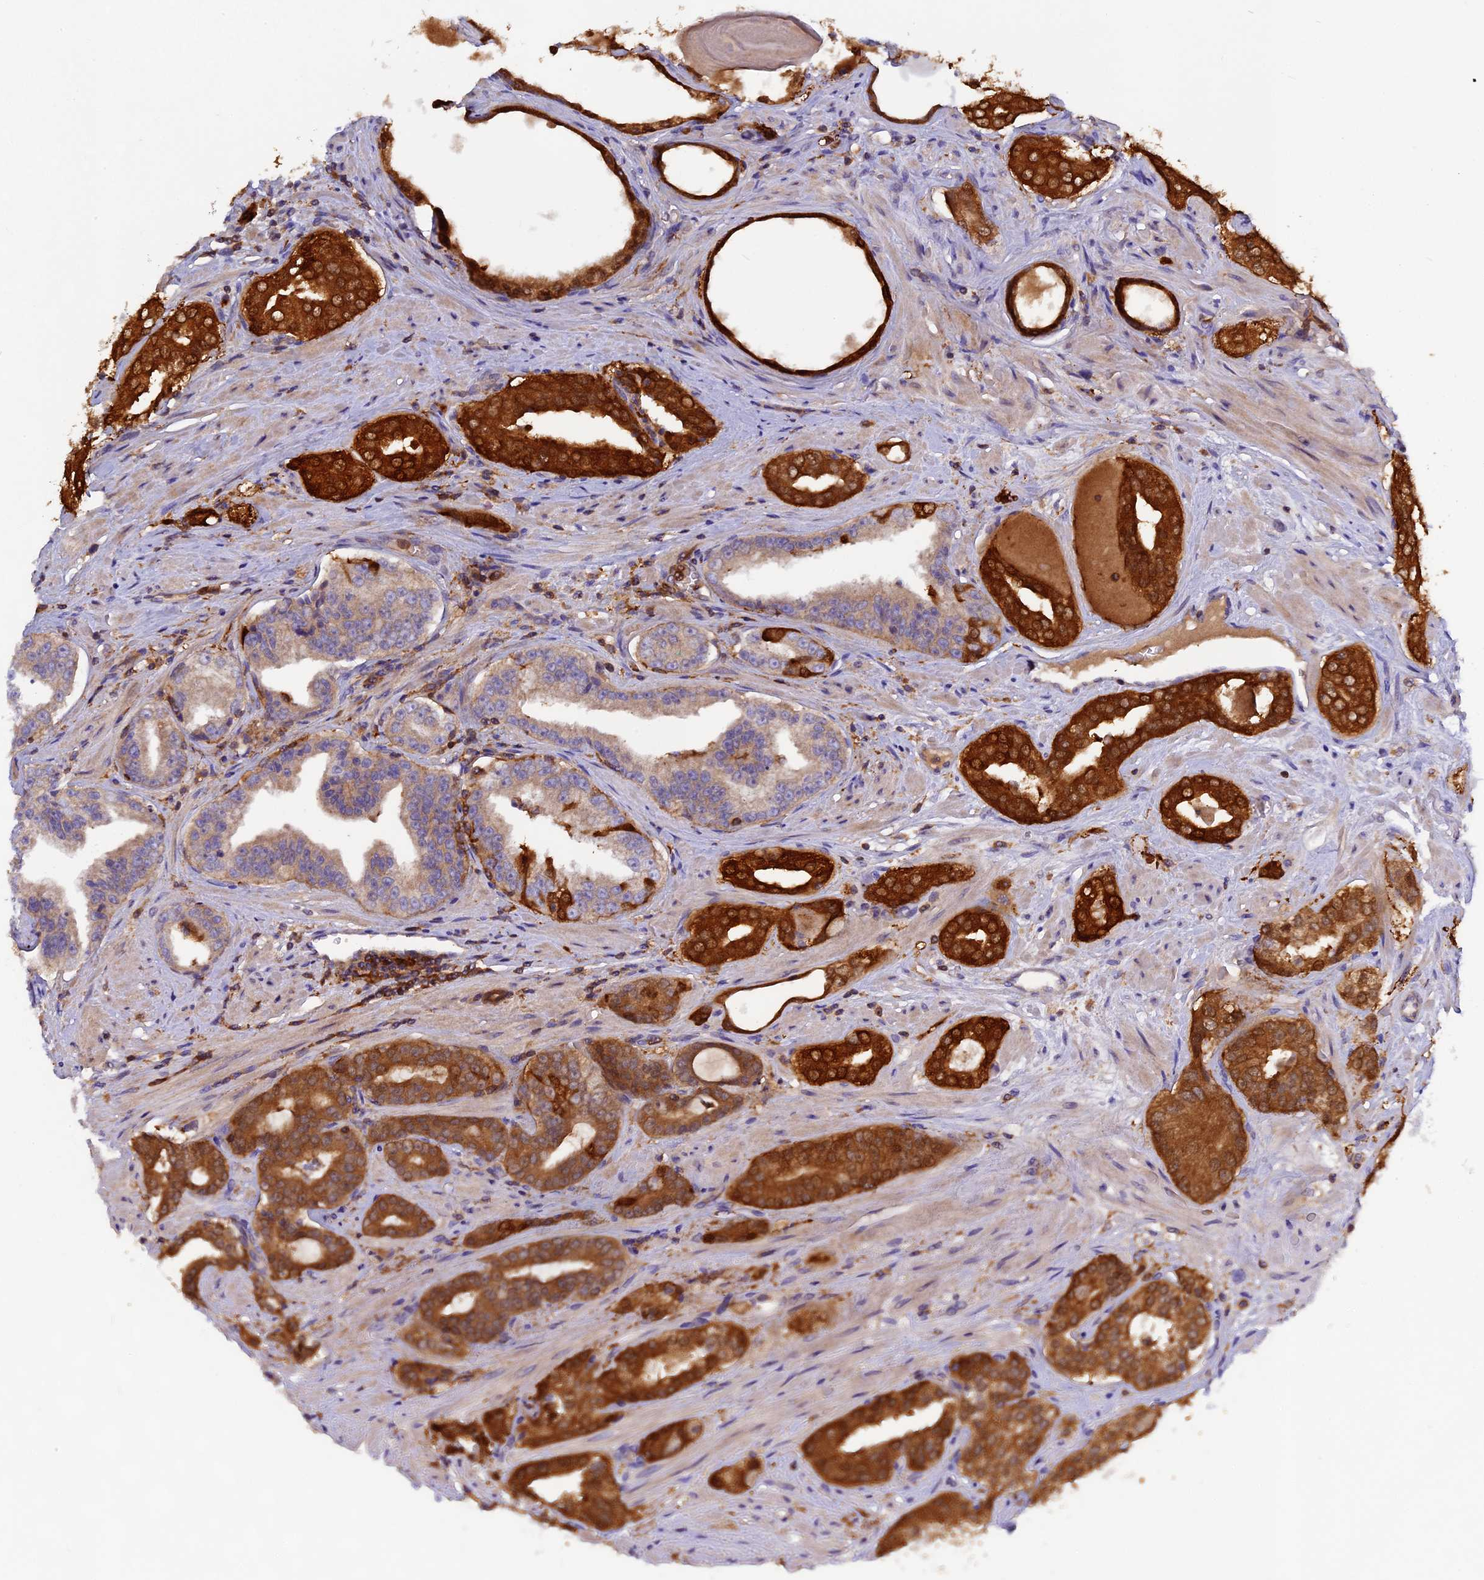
{"staining": {"intensity": "strong", "quantity": ">75%", "location": "cytoplasmic/membranous"}, "tissue": "prostate cancer", "cell_type": "Tumor cells", "image_type": "cancer", "snomed": [{"axis": "morphology", "description": "Adenocarcinoma, High grade"}, {"axis": "topography", "description": "Prostate"}], "caption": "There is high levels of strong cytoplasmic/membranous expression in tumor cells of prostate cancer (adenocarcinoma (high-grade)), as demonstrated by immunohistochemical staining (brown color).", "gene": "MYO9B", "patient": {"sex": "male", "age": 71}}